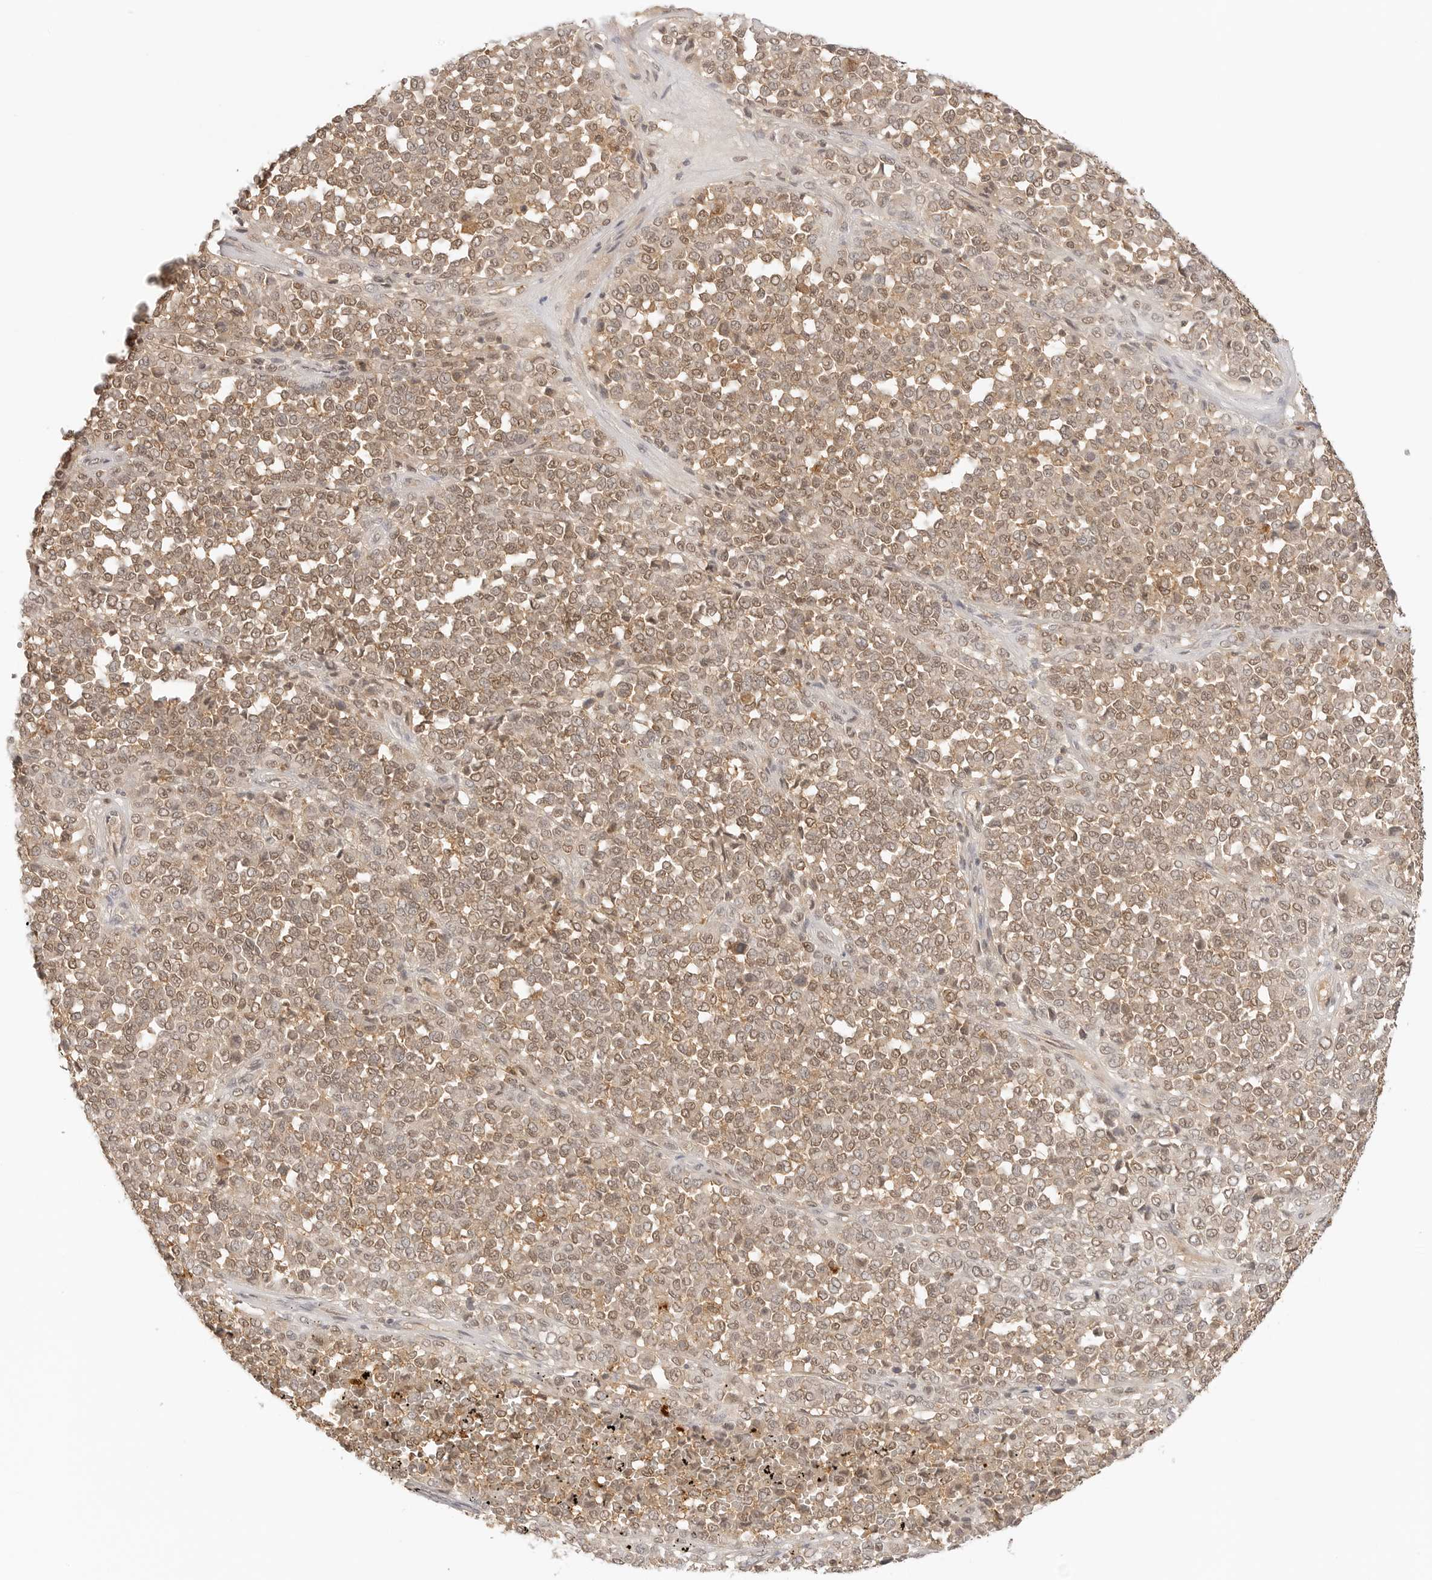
{"staining": {"intensity": "moderate", "quantity": ">75%", "location": "cytoplasmic/membranous,nuclear"}, "tissue": "melanoma", "cell_type": "Tumor cells", "image_type": "cancer", "snomed": [{"axis": "morphology", "description": "Malignant melanoma, Metastatic site"}, {"axis": "topography", "description": "Pancreas"}], "caption": "A photomicrograph of human malignant melanoma (metastatic site) stained for a protein reveals moderate cytoplasmic/membranous and nuclear brown staining in tumor cells. The staining is performed using DAB (3,3'-diaminobenzidine) brown chromogen to label protein expression. The nuclei are counter-stained blue using hematoxylin.", "gene": "EPHA1", "patient": {"sex": "female", "age": 30}}